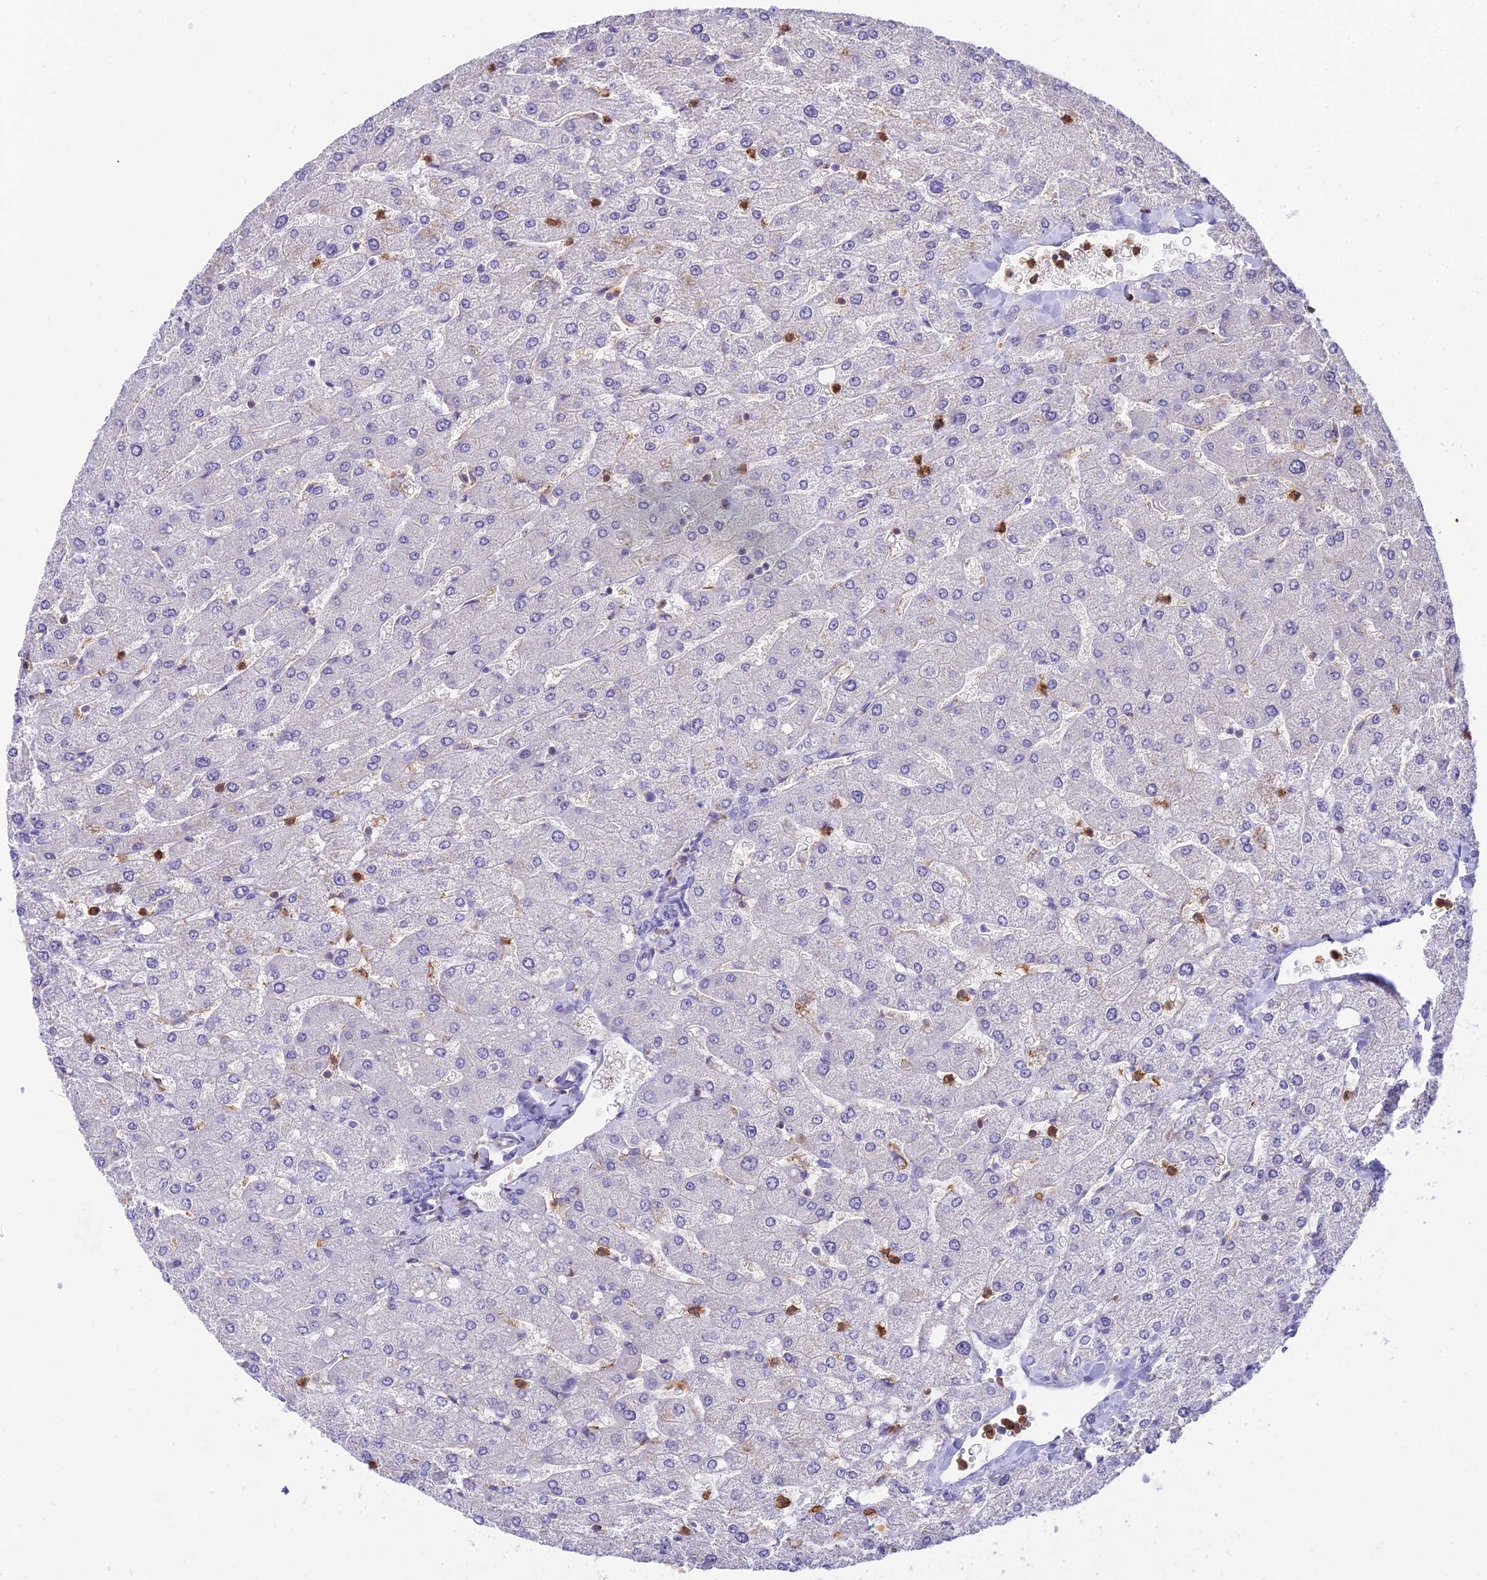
{"staining": {"intensity": "negative", "quantity": "none", "location": "none"}, "tissue": "liver", "cell_type": "Cholangiocytes", "image_type": "normal", "snomed": [{"axis": "morphology", "description": "Normal tissue, NOS"}, {"axis": "topography", "description": "Liver"}], "caption": "IHC of normal liver reveals no staining in cholangiocytes. Brightfield microscopy of immunohistochemistry stained with DAB (3,3'-diaminobenzidine) (brown) and hematoxylin (blue), captured at high magnification.", "gene": "SREK1IP1", "patient": {"sex": "male", "age": 55}}